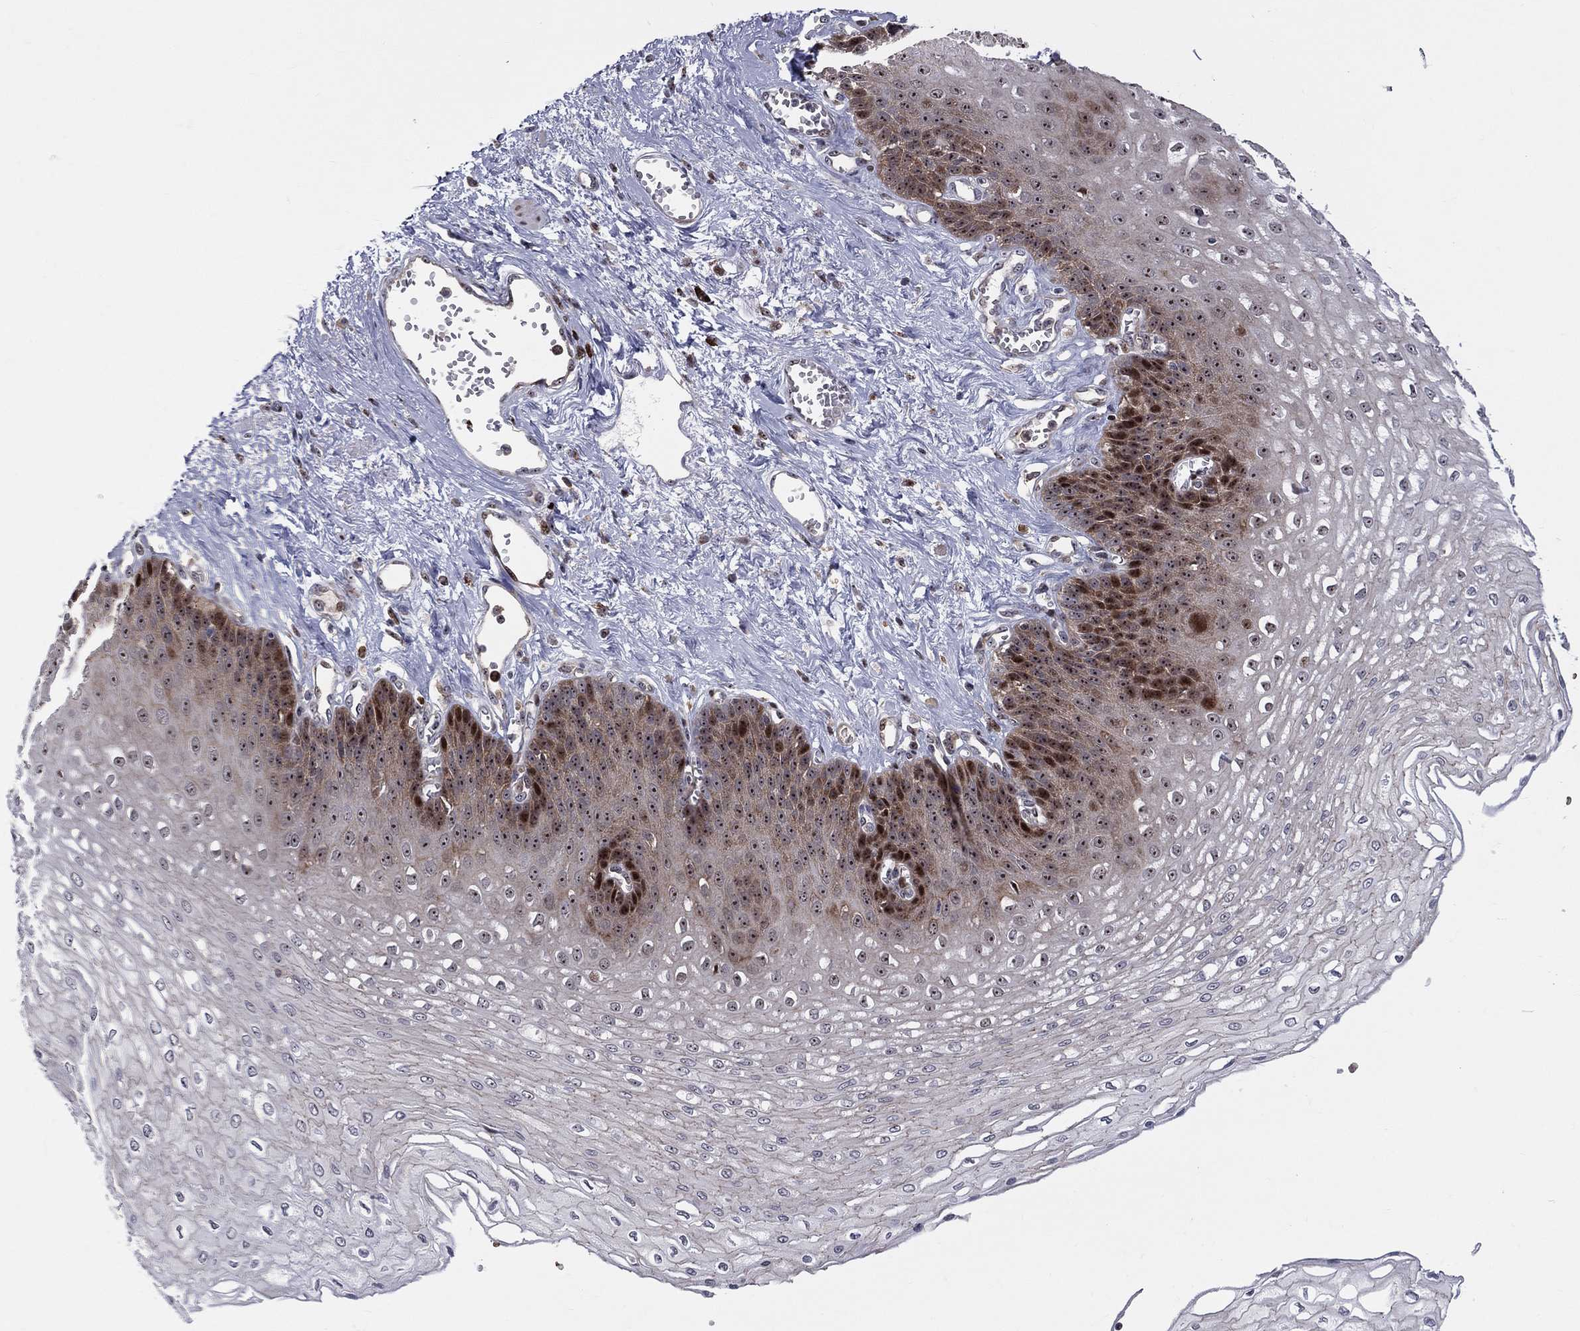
{"staining": {"intensity": "strong", "quantity": "25%-75%", "location": "nuclear"}, "tissue": "esophagus", "cell_type": "Squamous epithelial cells", "image_type": "normal", "snomed": [{"axis": "morphology", "description": "Normal tissue, NOS"}, {"axis": "topography", "description": "Esophagus"}], "caption": "Strong nuclear protein positivity is identified in approximately 25%-75% of squamous epithelial cells in esophagus.", "gene": "VHL", "patient": {"sex": "female", "age": 62}}